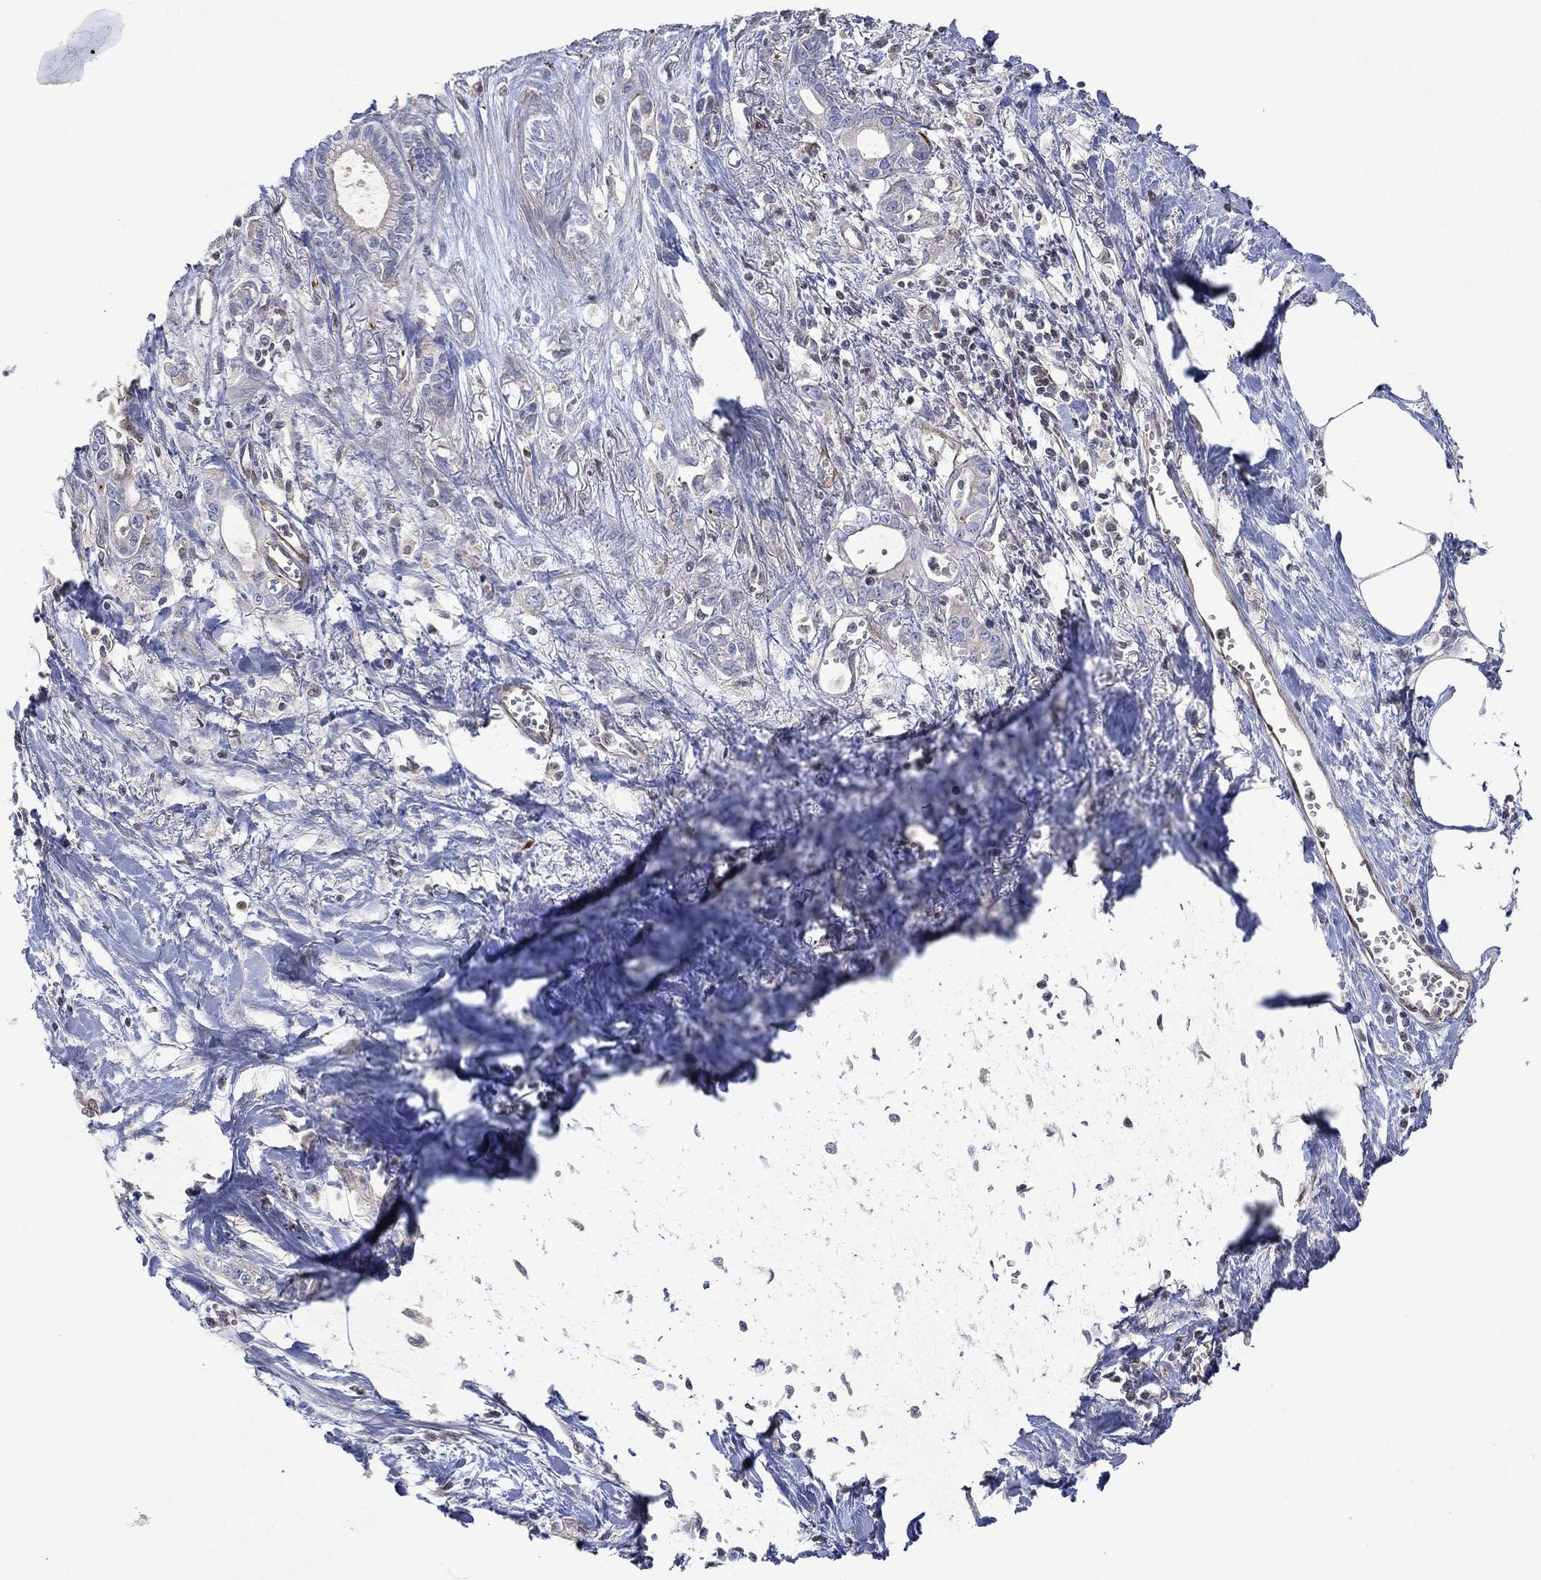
{"staining": {"intensity": "negative", "quantity": "none", "location": "none"}, "tissue": "pancreatic cancer", "cell_type": "Tumor cells", "image_type": "cancer", "snomed": [{"axis": "morphology", "description": "Adenocarcinoma, NOS"}, {"axis": "topography", "description": "Pancreas"}], "caption": "Tumor cells show no significant expression in adenocarcinoma (pancreatic).", "gene": "FLI1", "patient": {"sex": "male", "age": 71}}